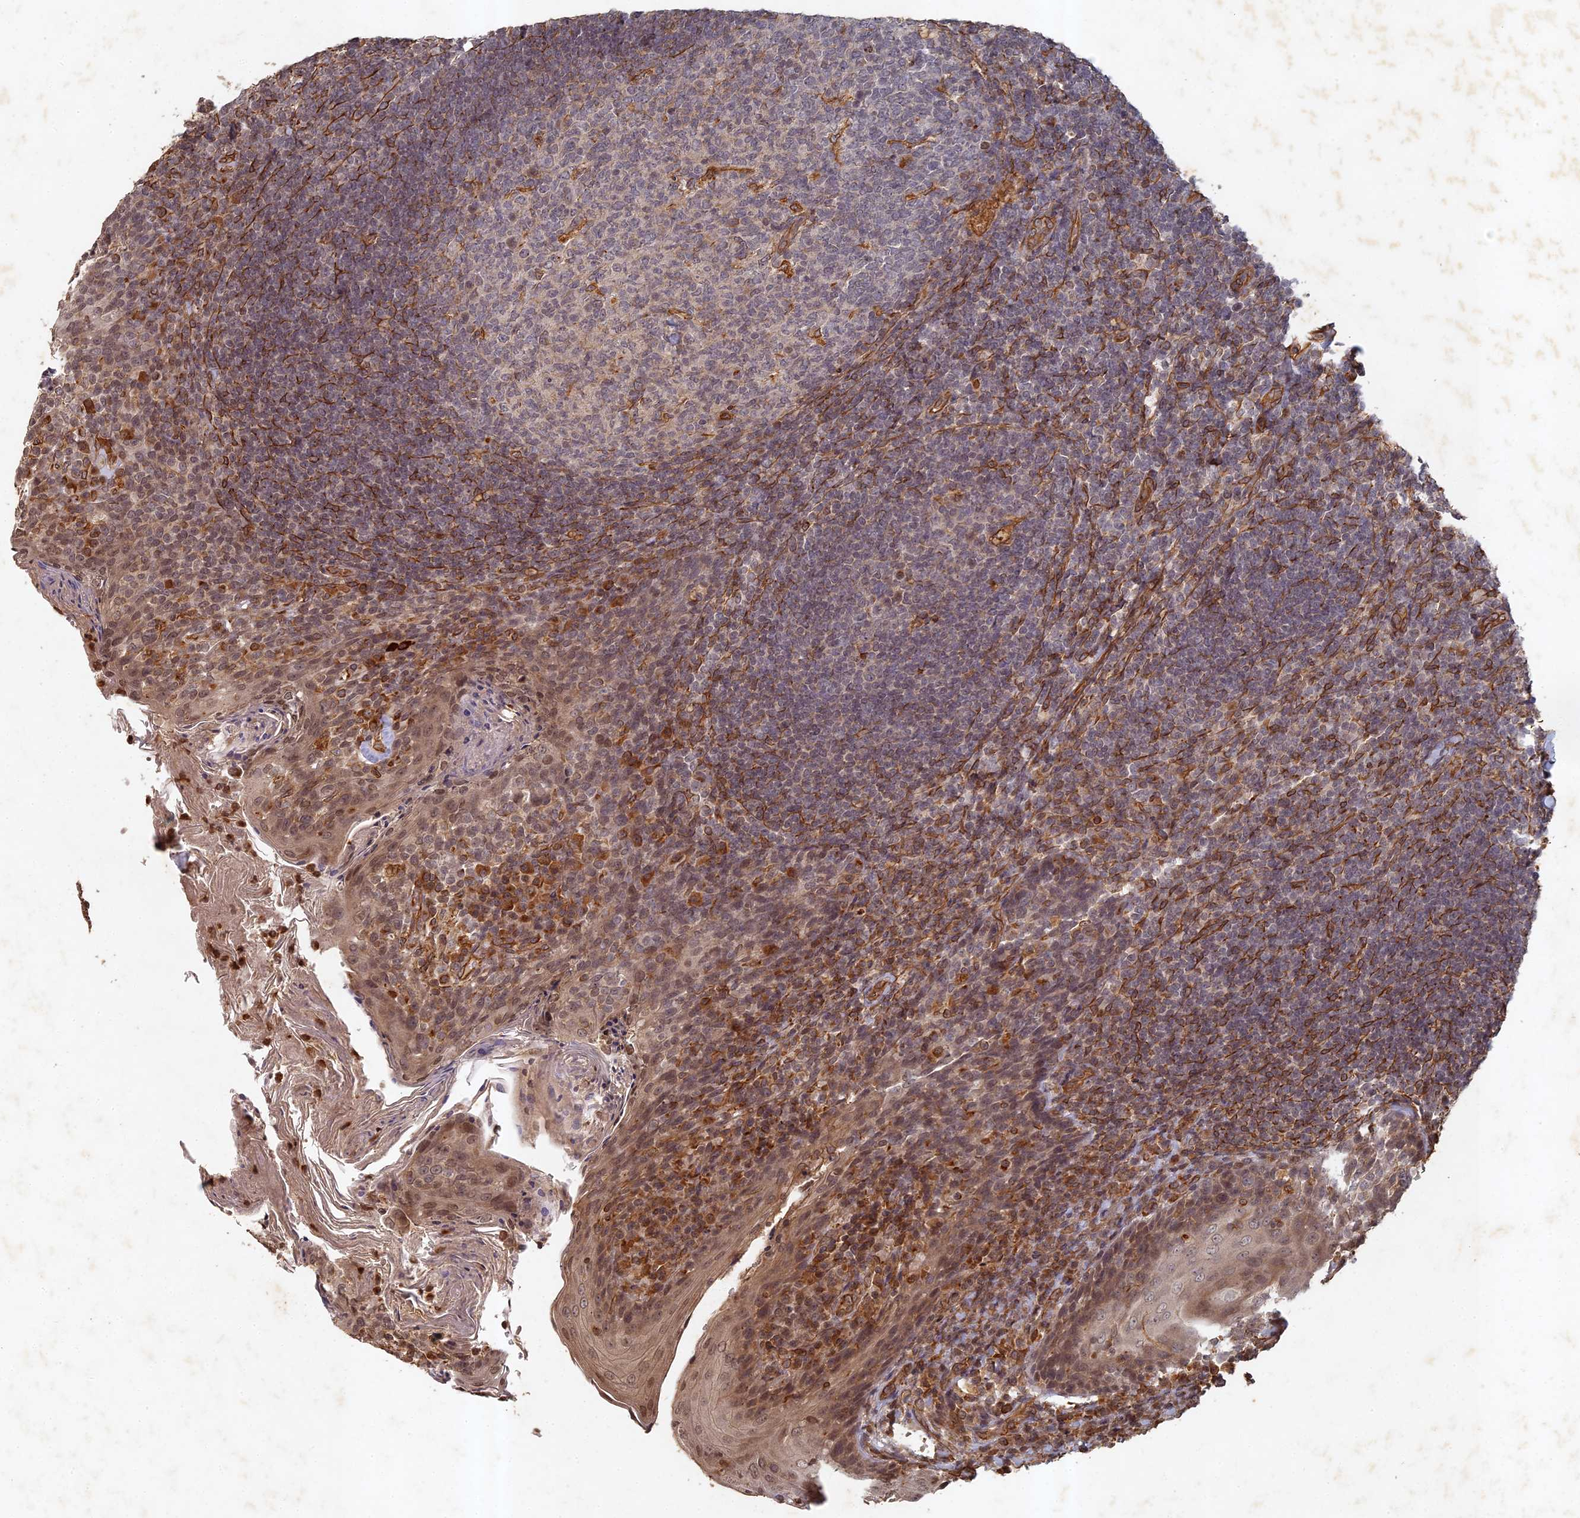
{"staining": {"intensity": "moderate", "quantity": "<25%", "location": "cytoplasmic/membranous"}, "tissue": "tonsil", "cell_type": "Germinal center cells", "image_type": "normal", "snomed": [{"axis": "morphology", "description": "Normal tissue, NOS"}, {"axis": "topography", "description": "Tonsil"}], "caption": "High-power microscopy captured an immunohistochemistry (IHC) histopathology image of normal tonsil, revealing moderate cytoplasmic/membranous staining in approximately <25% of germinal center cells. Ihc stains the protein of interest in brown and the nuclei are stained blue.", "gene": "ABCB10", "patient": {"sex": "female", "age": 10}}